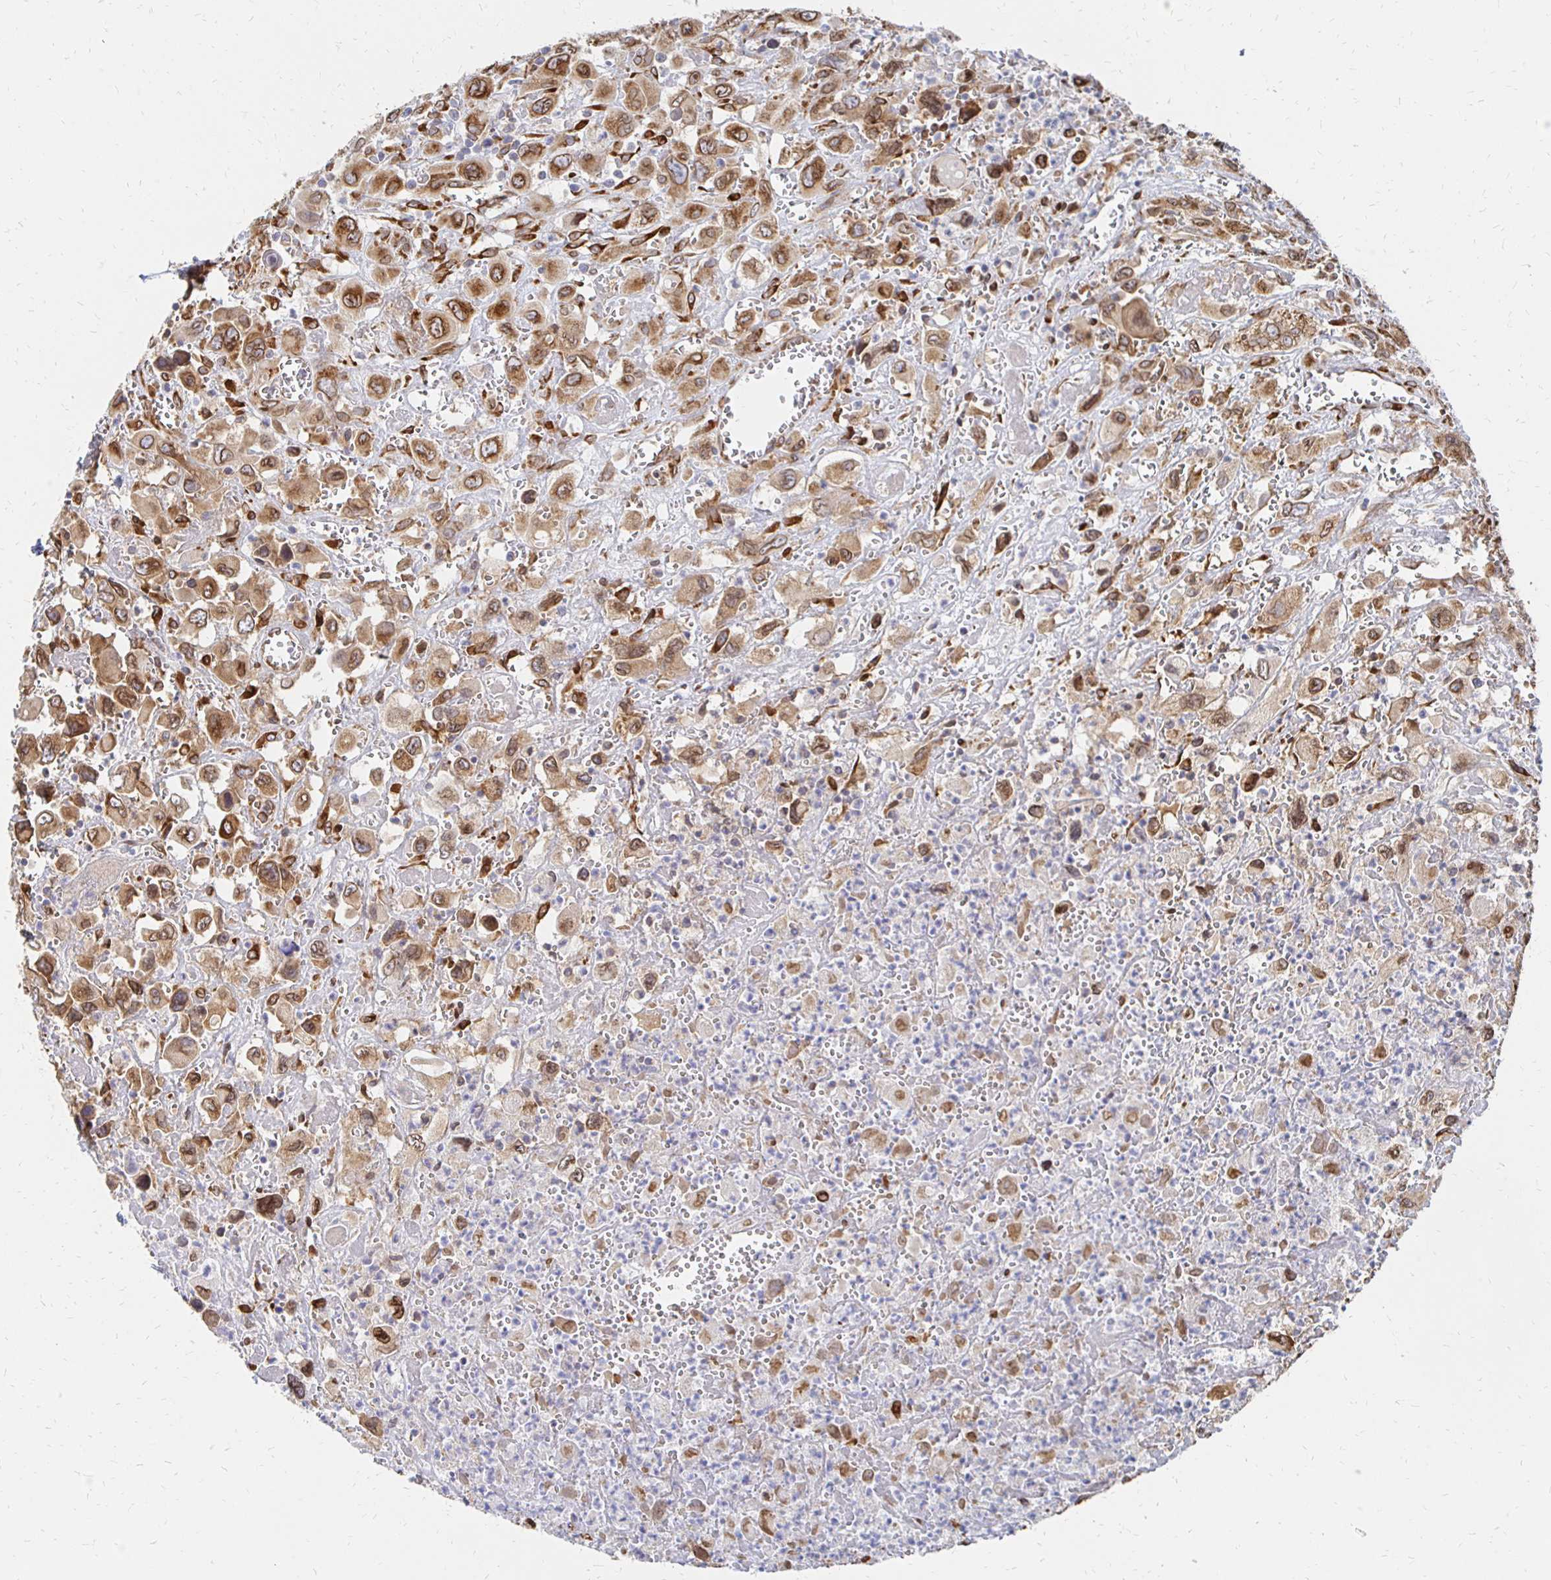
{"staining": {"intensity": "moderate", "quantity": ">75%", "location": "cytoplasmic/membranous,nuclear"}, "tissue": "head and neck cancer", "cell_type": "Tumor cells", "image_type": "cancer", "snomed": [{"axis": "morphology", "description": "Squamous cell carcinoma, NOS"}, {"axis": "morphology", "description": "Squamous cell carcinoma, metastatic, NOS"}, {"axis": "topography", "description": "Oral tissue"}, {"axis": "topography", "description": "Head-Neck"}], "caption": "This photomicrograph shows metastatic squamous cell carcinoma (head and neck) stained with immunohistochemistry to label a protein in brown. The cytoplasmic/membranous and nuclear of tumor cells show moderate positivity for the protein. Nuclei are counter-stained blue.", "gene": "PELI3", "patient": {"sex": "female", "age": 85}}